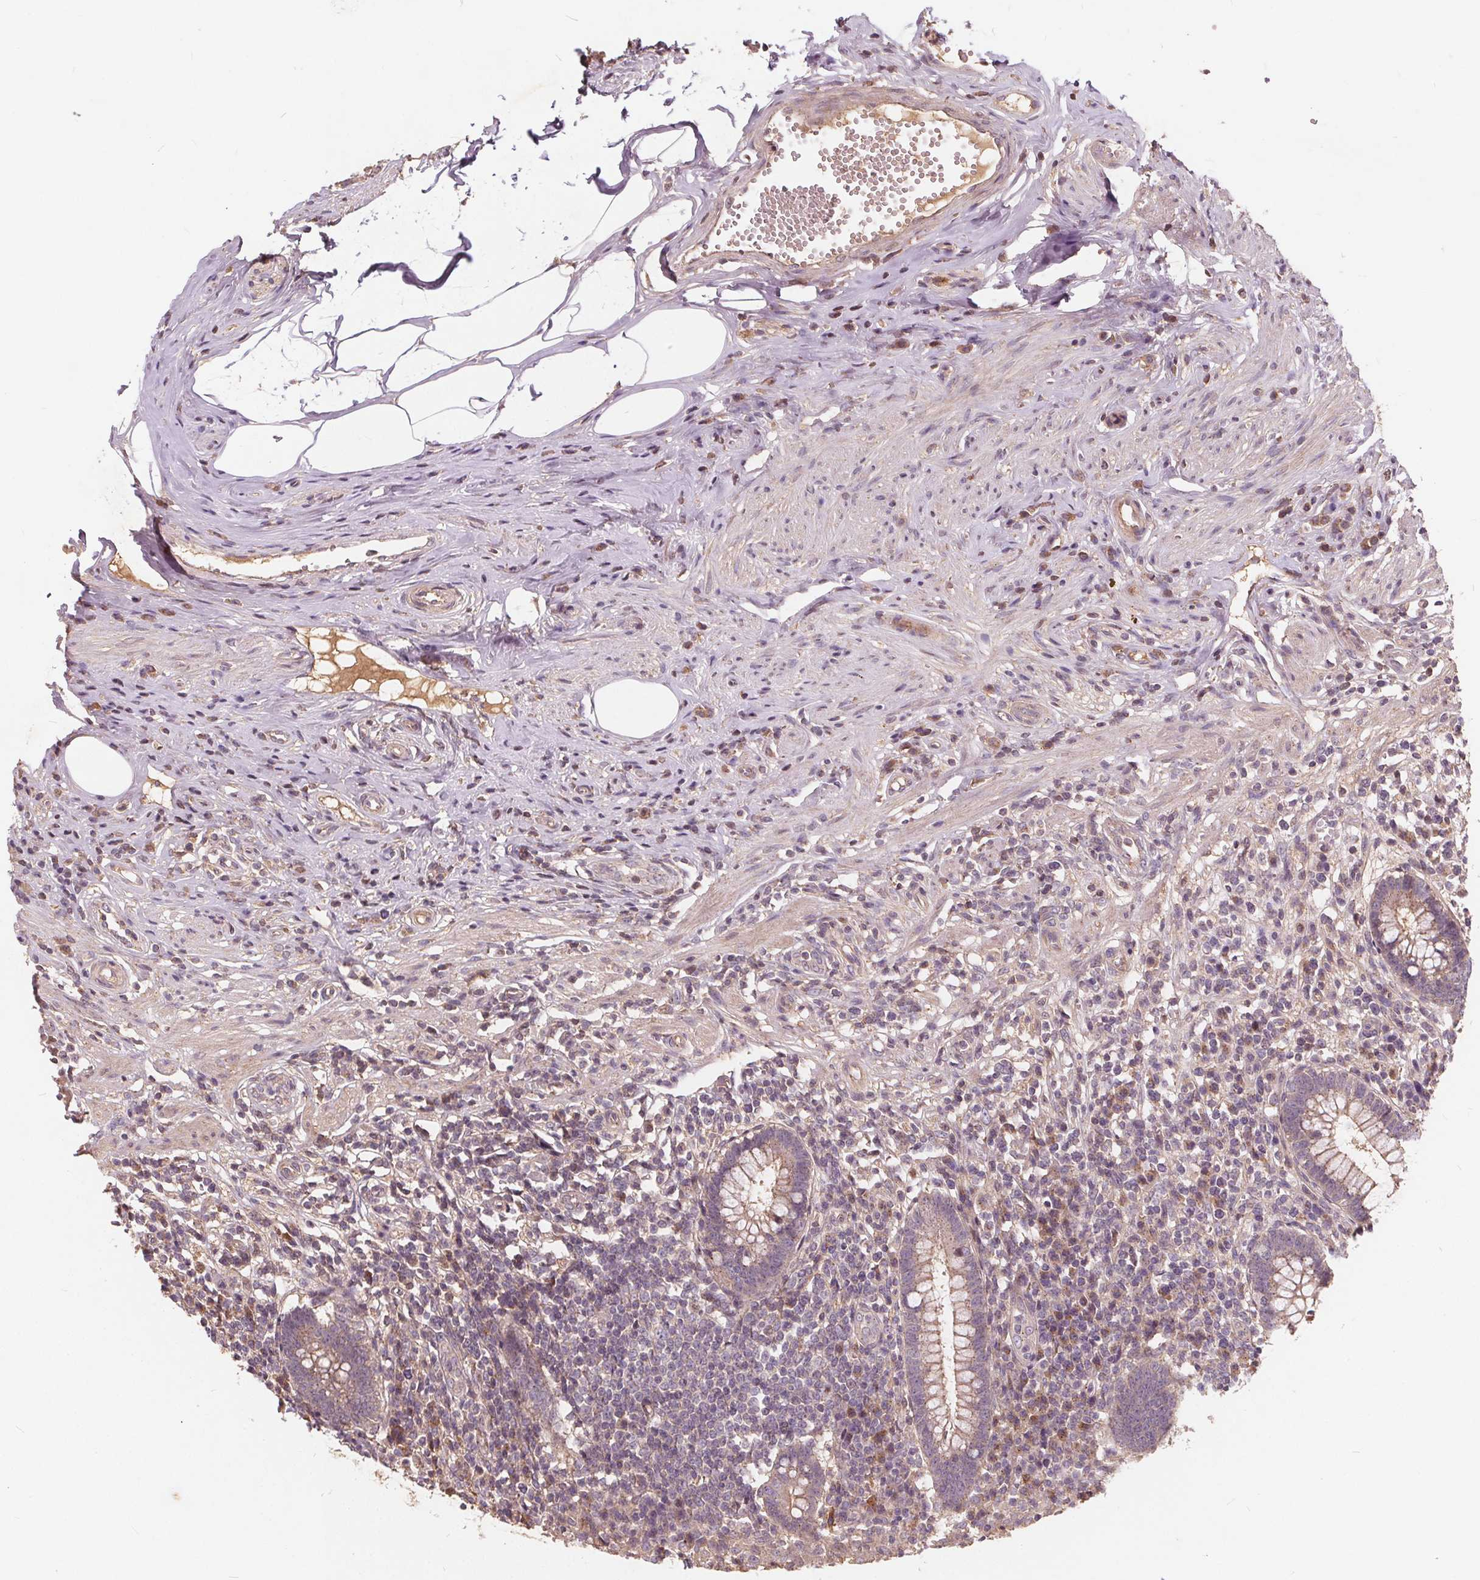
{"staining": {"intensity": "moderate", "quantity": ">75%", "location": "cytoplasmic/membranous"}, "tissue": "appendix", "cell_type": "Glandular cells", "image_type": "normal", "snomed": [{"axis": "morphology", "description": "Normal tissue, NOS"}, {"axis": "topography", "description": "Appendix"}], "caption": "IHC photomicrograph of normal appendix: appendix stained using IHC displays medium levels of moderate protein expression localized specifically in the cytoplasmic/membranous of glandular cells, appearing as a cytoplasmic/membranous brown color.", "gene": "CSNK1G2", "patient": {"sex": "female", "age": 56}}